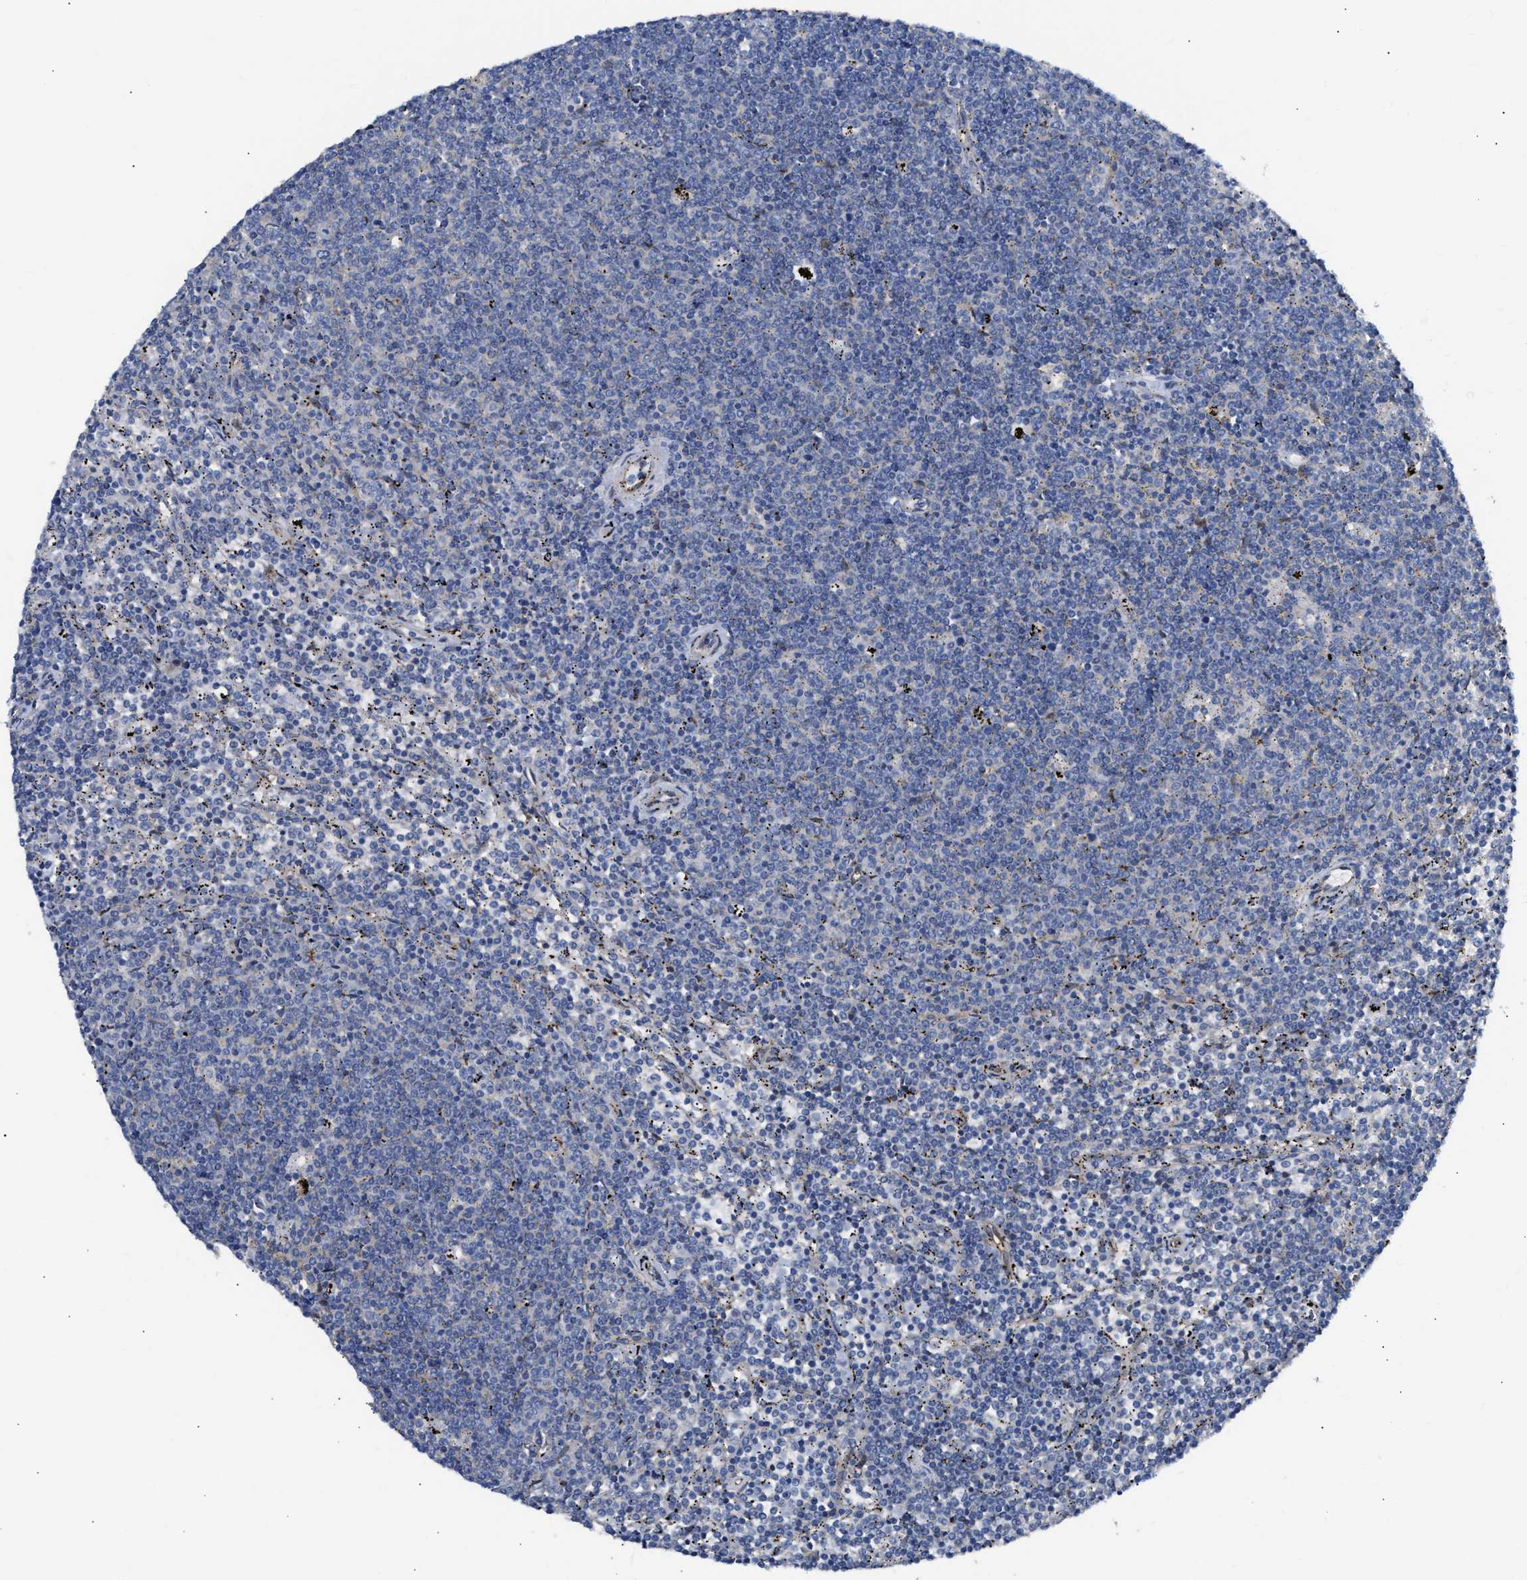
{"staining": {"intensity": "negative", "quantity": "none", "location": "none"}, "tissue": "lymphoma", "cell_type": "Tumor cells", "image_type": "cancer", "snomed": [{"axis": "morphology", "description": "Malignant lymphoma, non-Hodgkin's type, Low grade"}, {"axis": "topography", "description": "Spleen"}], "caption": "DAB (3,3'-diaminobenzidine) immunohistochemical staining of lymphoma exhibits no significant staining in tumor cells.", "gene": "FHL1", "patient": {"sex": "female", "age": 50}}